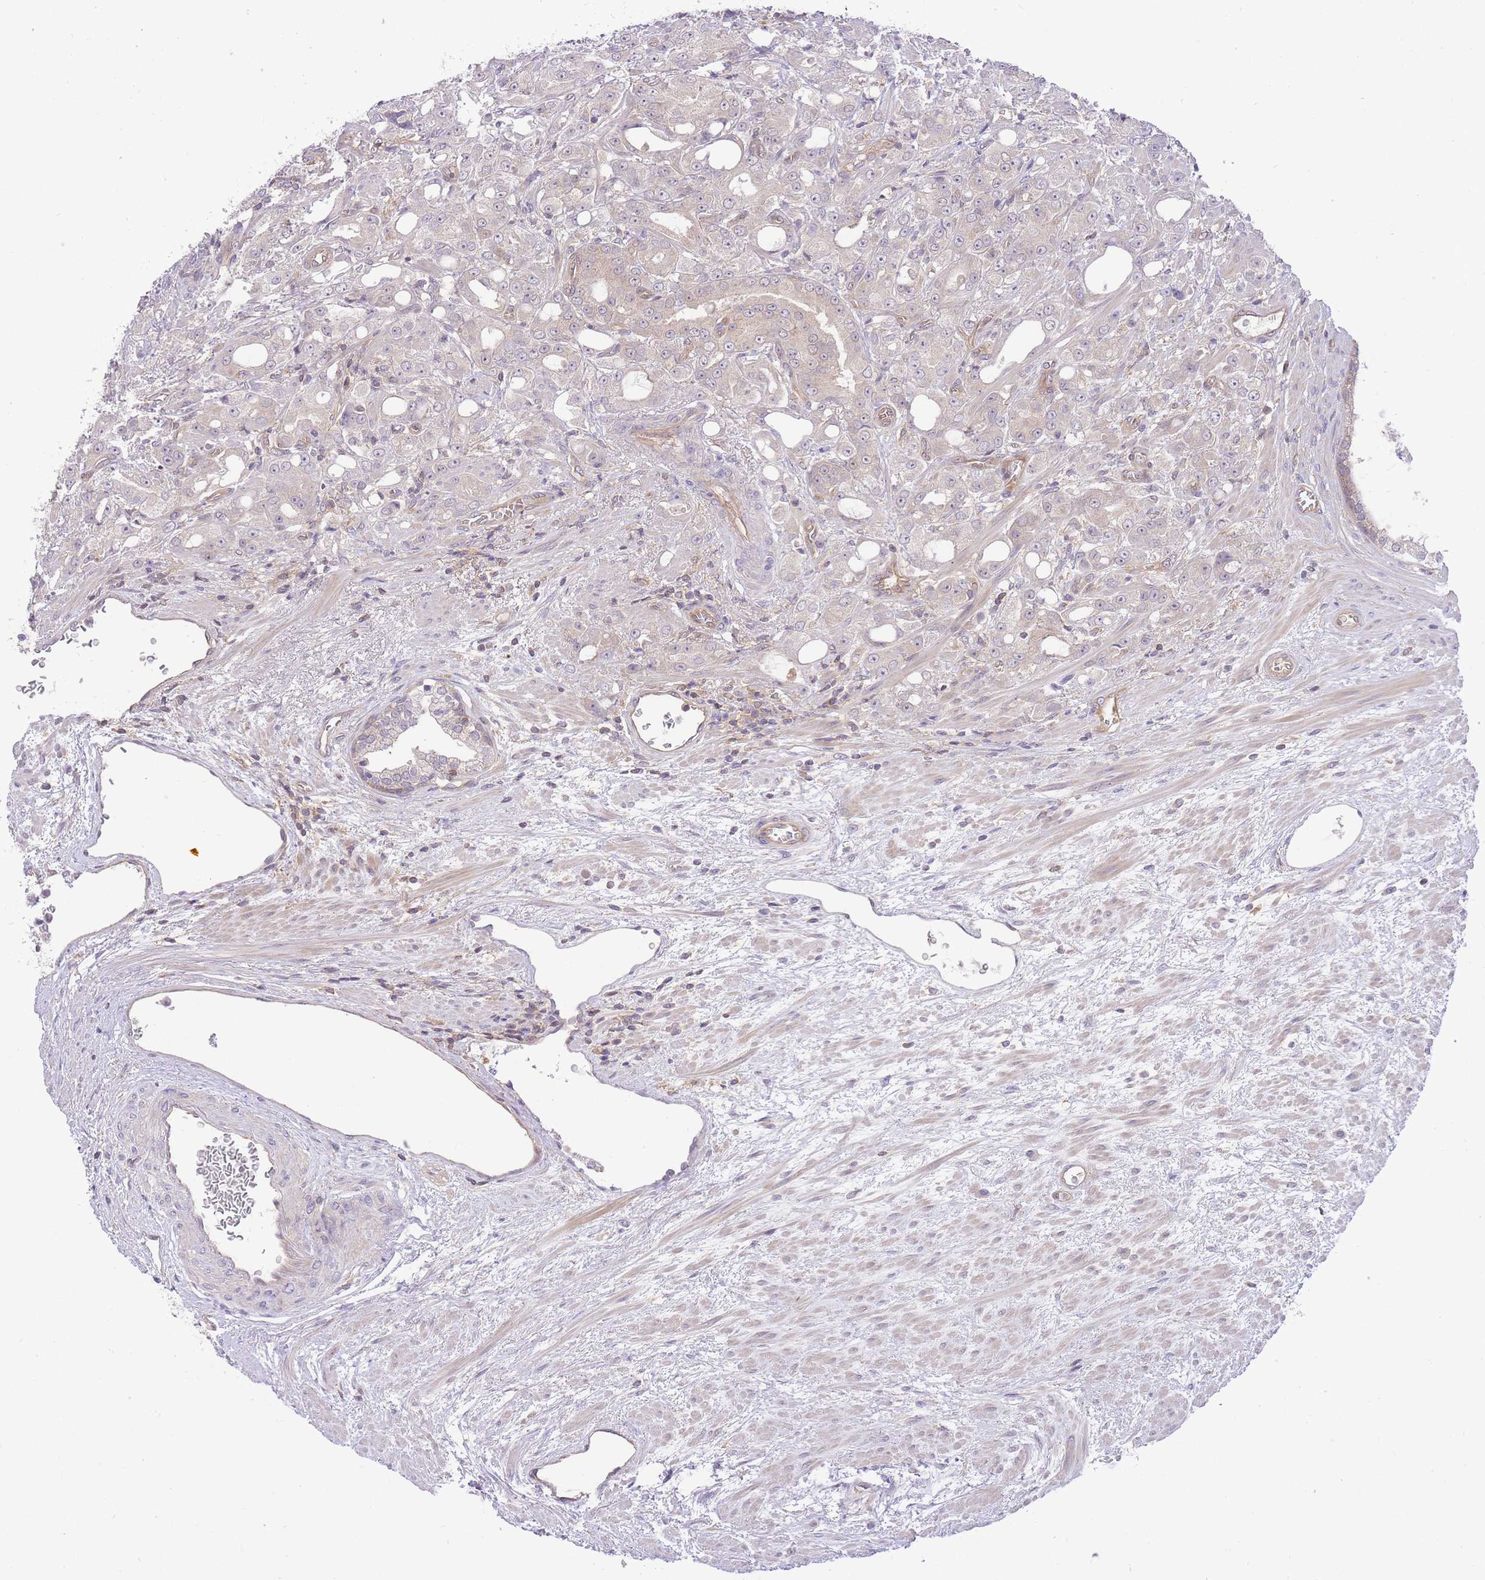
{"staining": {"intensity": "moderate", "quantity": "25%-75%", "location": "cytoplasmic/membranous"}, "tissue": "prostate cancer", "cell_type": "Tumor cells", "image_type": "cancer", "snomed": [{"axis": "morphology", "description": "Adenocarcinoma, High grade"}, {"axis": "topography", "description": "Prostate"}], "caption": "Protein staining exhibits moderate cytoplasmic/membranous positivity in approximately 25%-75% of tumor cells in prostate high-grade adenocarcinoma.", "gene": "PREP", "patient": {"sex": "male", "age": 69}}